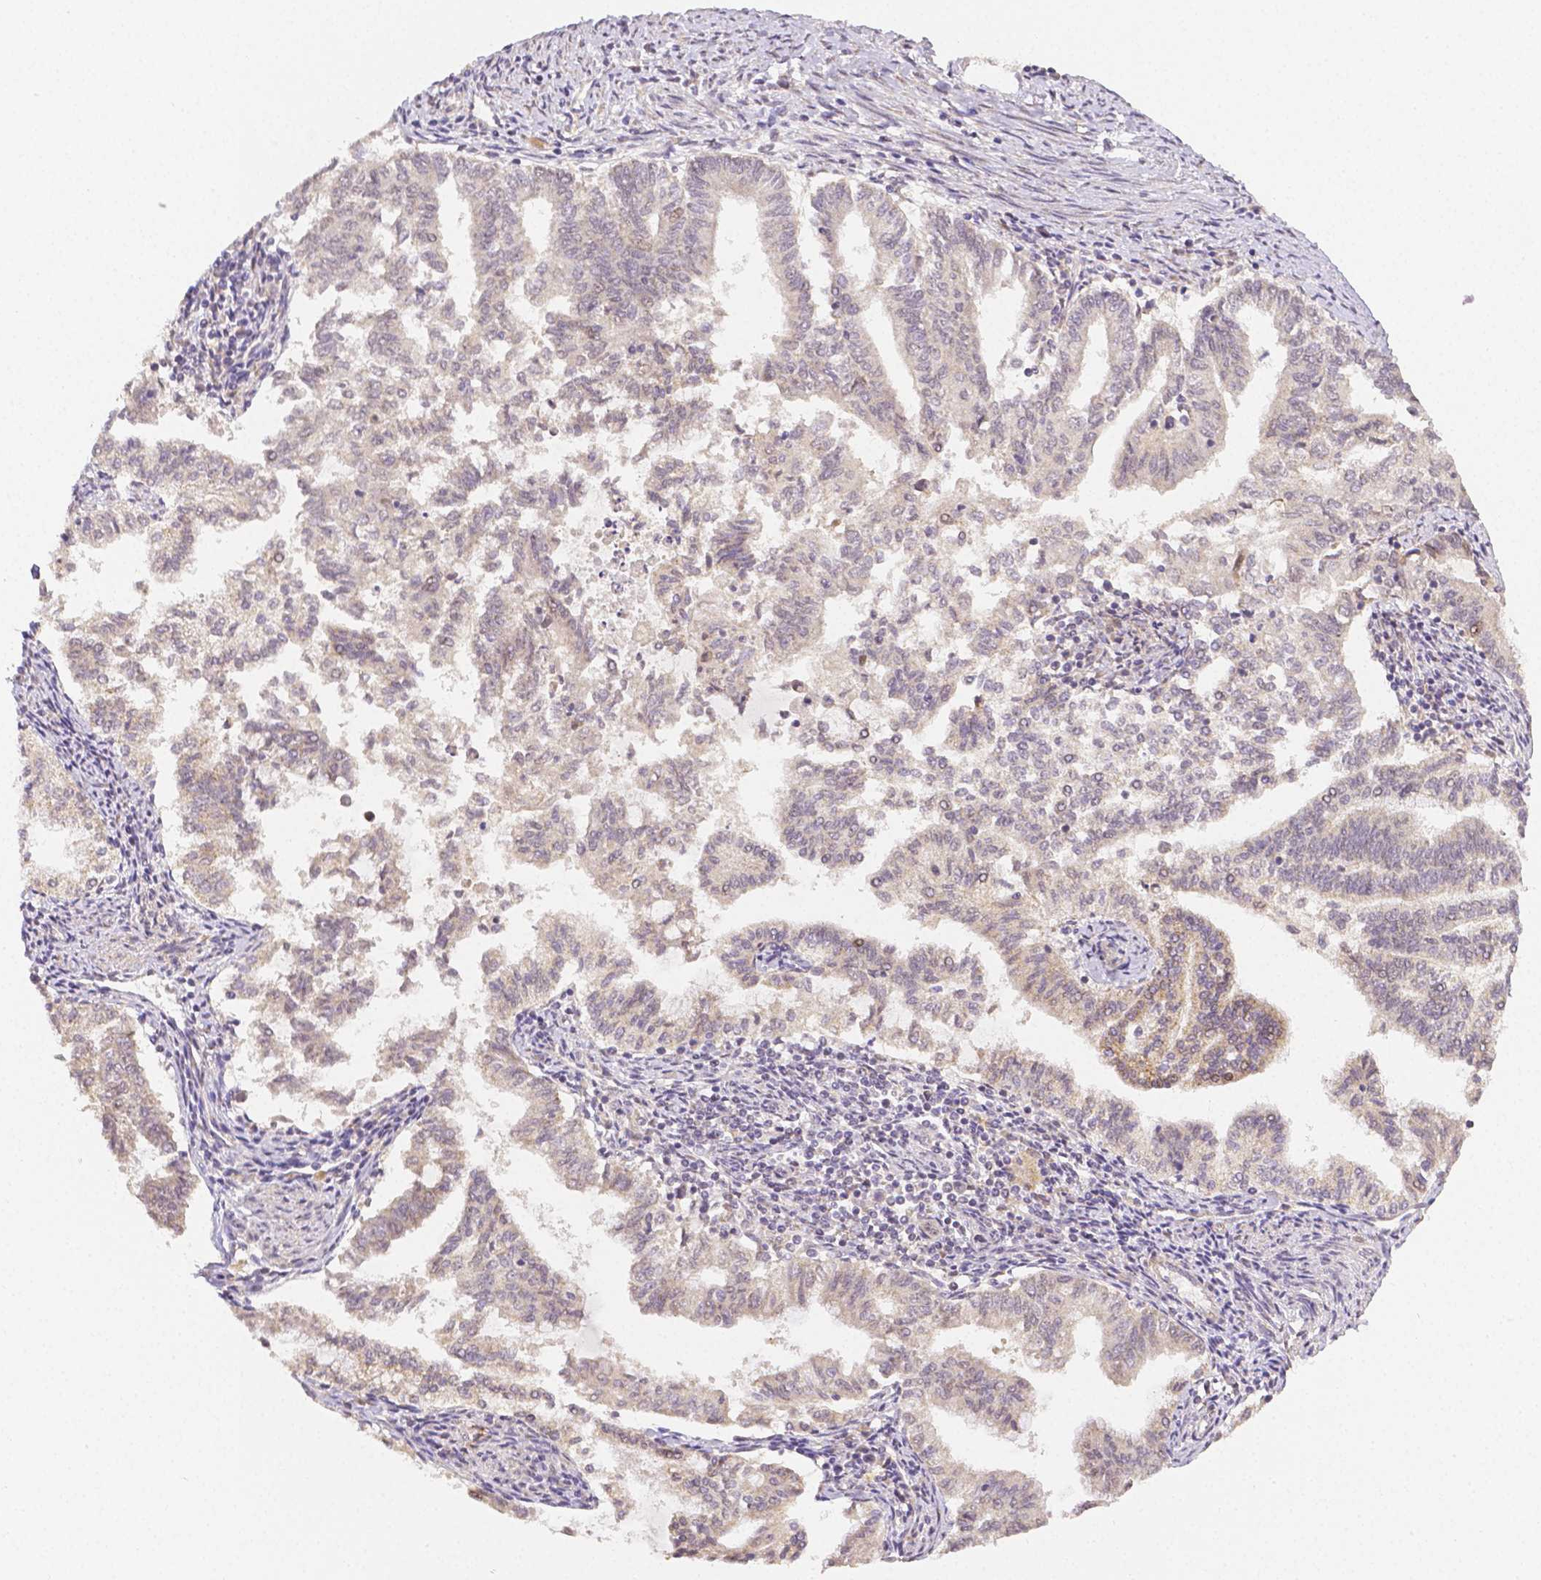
{"staining": {"intensity": "weak", "quantity": "<25%", "location": "cytoplasmic/membranous"}, "tissue": "endometrial cancer", "cell_type": "Tumor cells", "image_type": "cancer", "snomed": [{"axis": "morphology", "description": "Adenocarcinoma, NOS"}, {"axis": "topography", "description": "Endometrium"}], "caption": "High magnification brightfield microscopy of endometrial adenocarcinoma stained with DAB (3,3'-diaminobenzidine) (brown) and counterstained with hematoxylin (blue): tumor cells show no significant expression.", "gene": "RHOT1", "patient": {"sex": "female", "age": 79}}